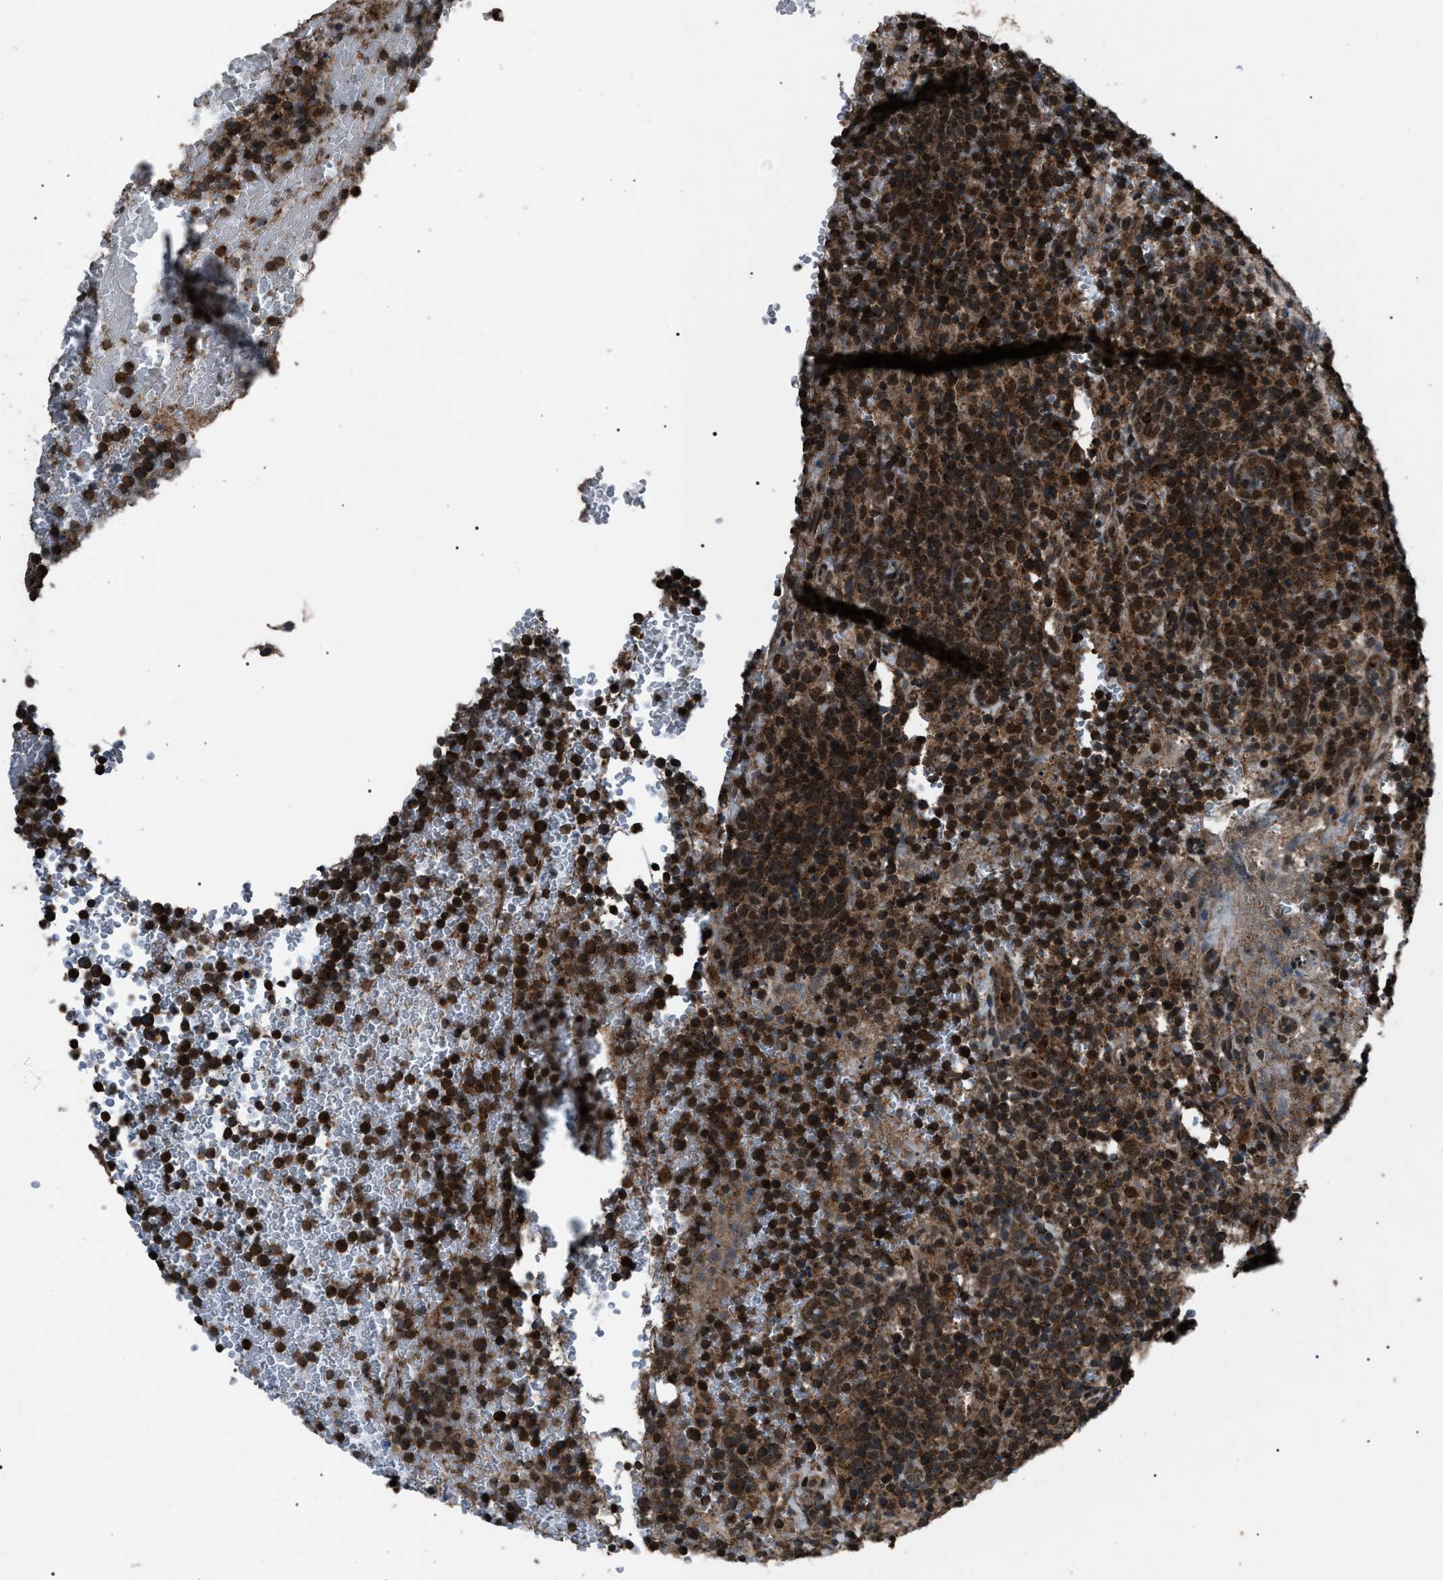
{"staining": {"intensity": "strong", "quantity": ">75%", "location": "cytoplasmic/membranous"}, "tissue": "lymphoma", "cell_type": "Tumor cells", "image_type": "cancer", "snomed": [{"axis": "morphology", "description": "Malignant lymphoma, non-Hodgkin's type, High grade"}, {"axis": "topography", "description": "Lymph node"}], "caption": "Immunohistochemistry (DAB) staining of lymphoma demonstrates strong cytoplasmic/membranous protein expression in approximately >75% of tumor cells.", "gene": "ZFAND2A", "patient": {"sex": "male", "age": 61}}